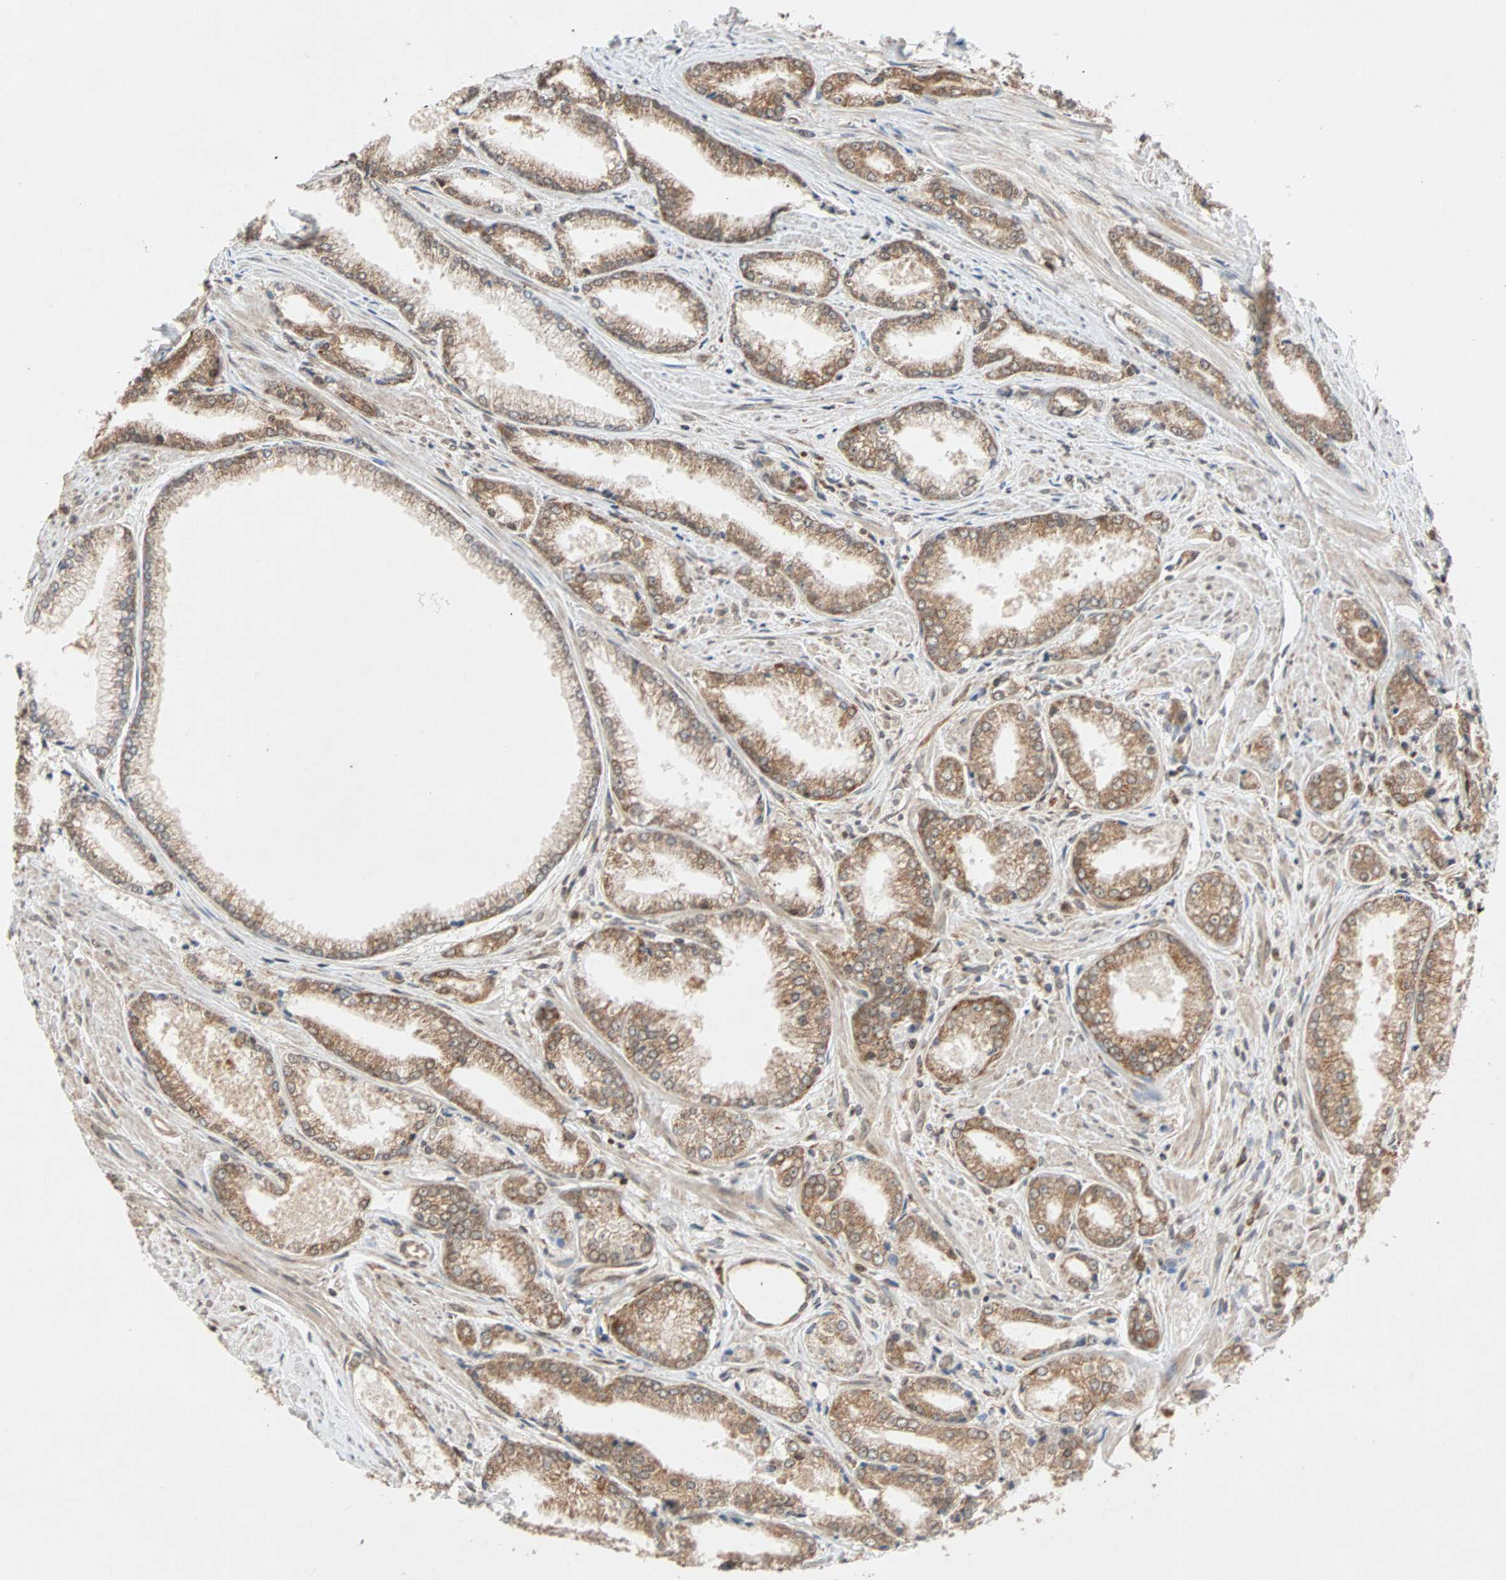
{"staining": {"intensity": "moderate", "quantity": ">75%", "location": "cytoplasmic/membranous"}, "tissue": "prostate cancer", "cell_type": "Tumor cells", "image_type": "cancer", "snomed": [{"axis": "morphology", "description": "Adenocarcinoma, Low grade"}, {"axis": "topography", "description": "Prostate"}], "caption": "Moderate cytoplasmic/membranous protein staining is identified in approximately >75% of tumor cells in adenocarcinoma (low-grade) (prostate).", "gene": "AUP1", "patient": {"sex": "male", "age": 64}}